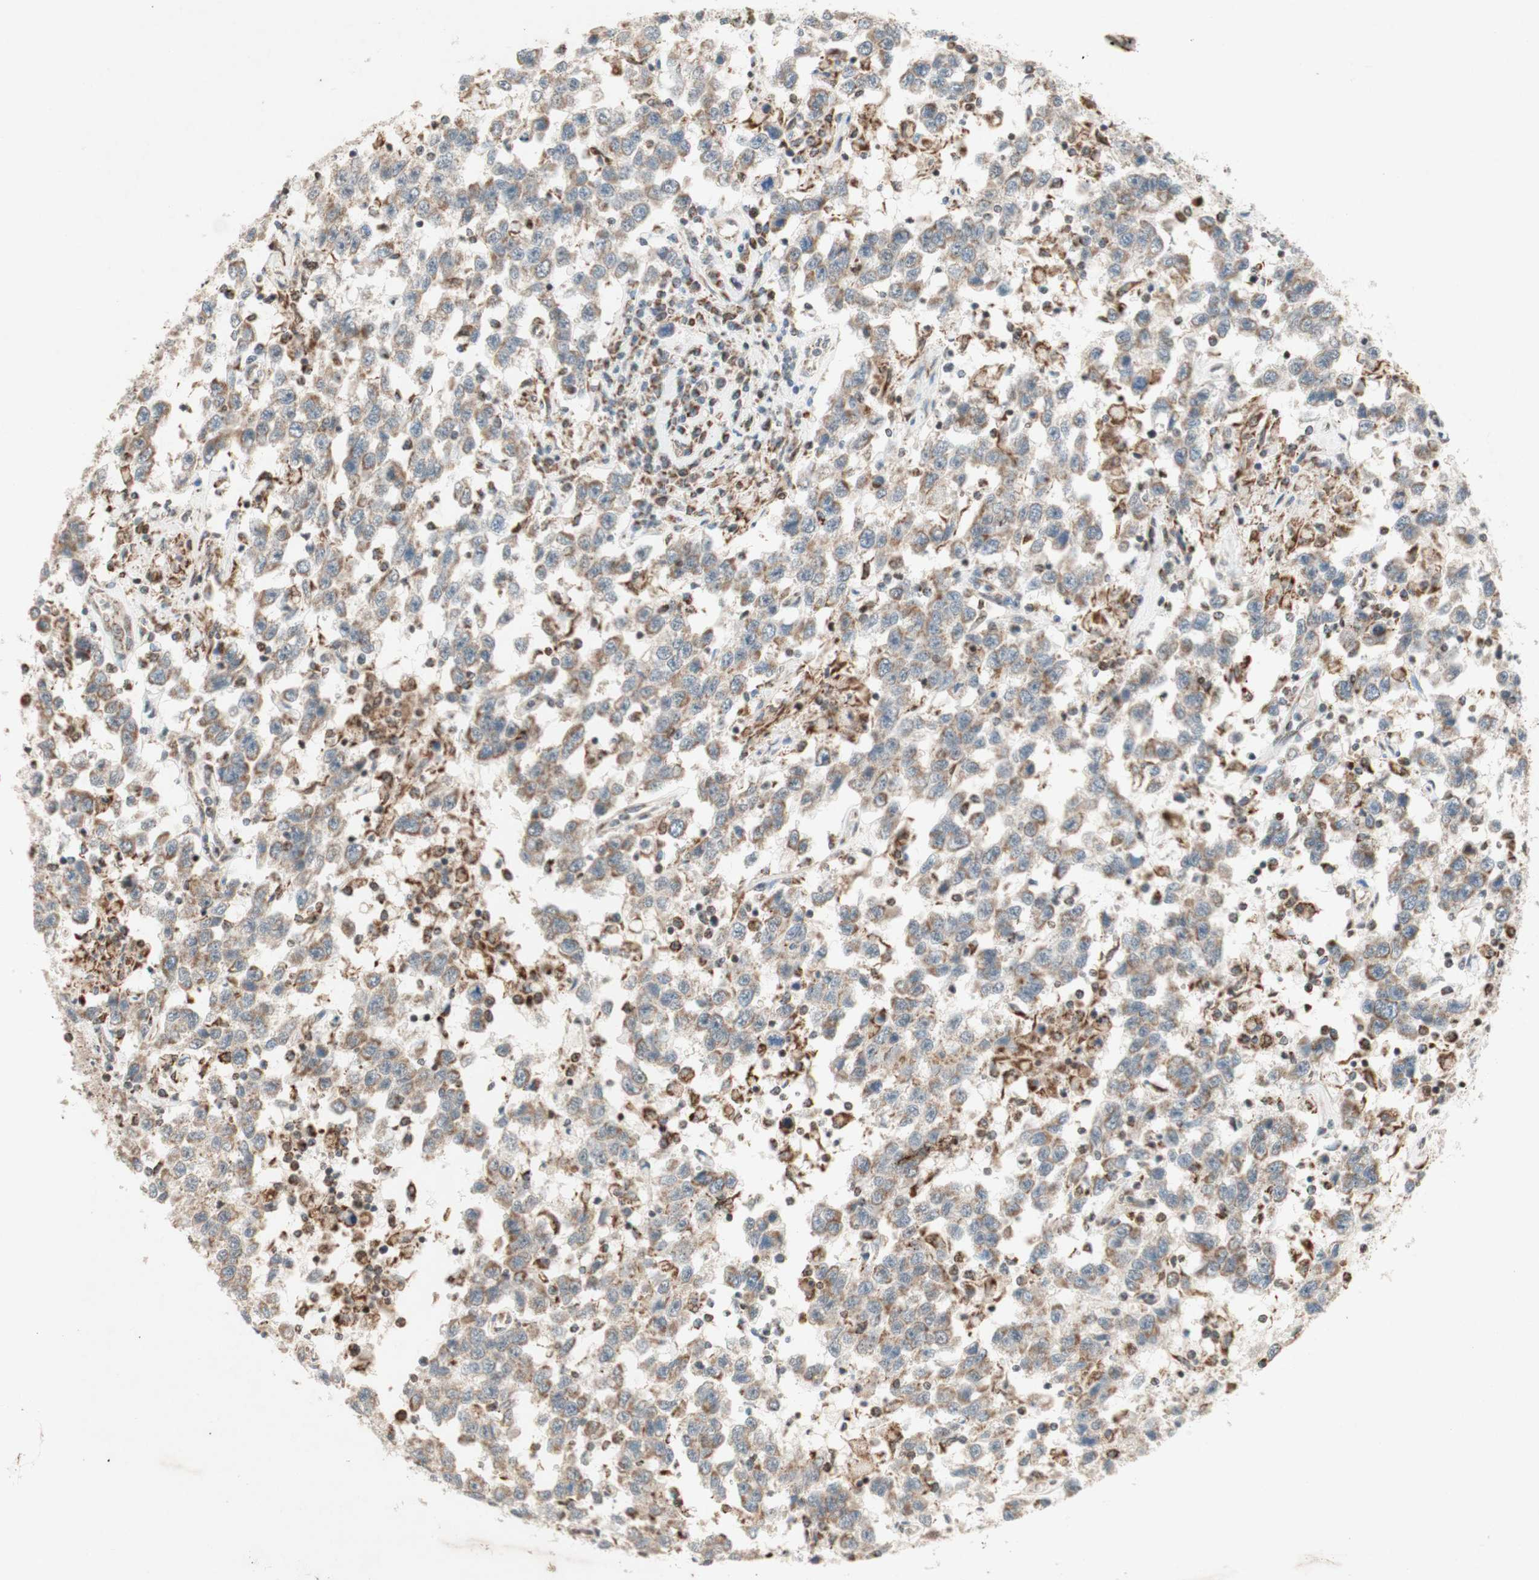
{"staining": {"intensity": "weak", "quantity": "25%-75%", "location": "cytoplasmic/membranous"}, "tissue": "testis cancer", "cell_type": "Tumor cells", "image_type": "cancer", "snomed": [{"axis": "morphology", "description": "Seminoma, NOS"}, {"axis": "topography", "description": "Testis"}], "caption": "Tumor cells show weak cytoplasmic/membranous positivity in about 25%-75% of cells in testis cancer.", "gene": "DNMT3A", "patient": {"sex": "male", "age": 41}}